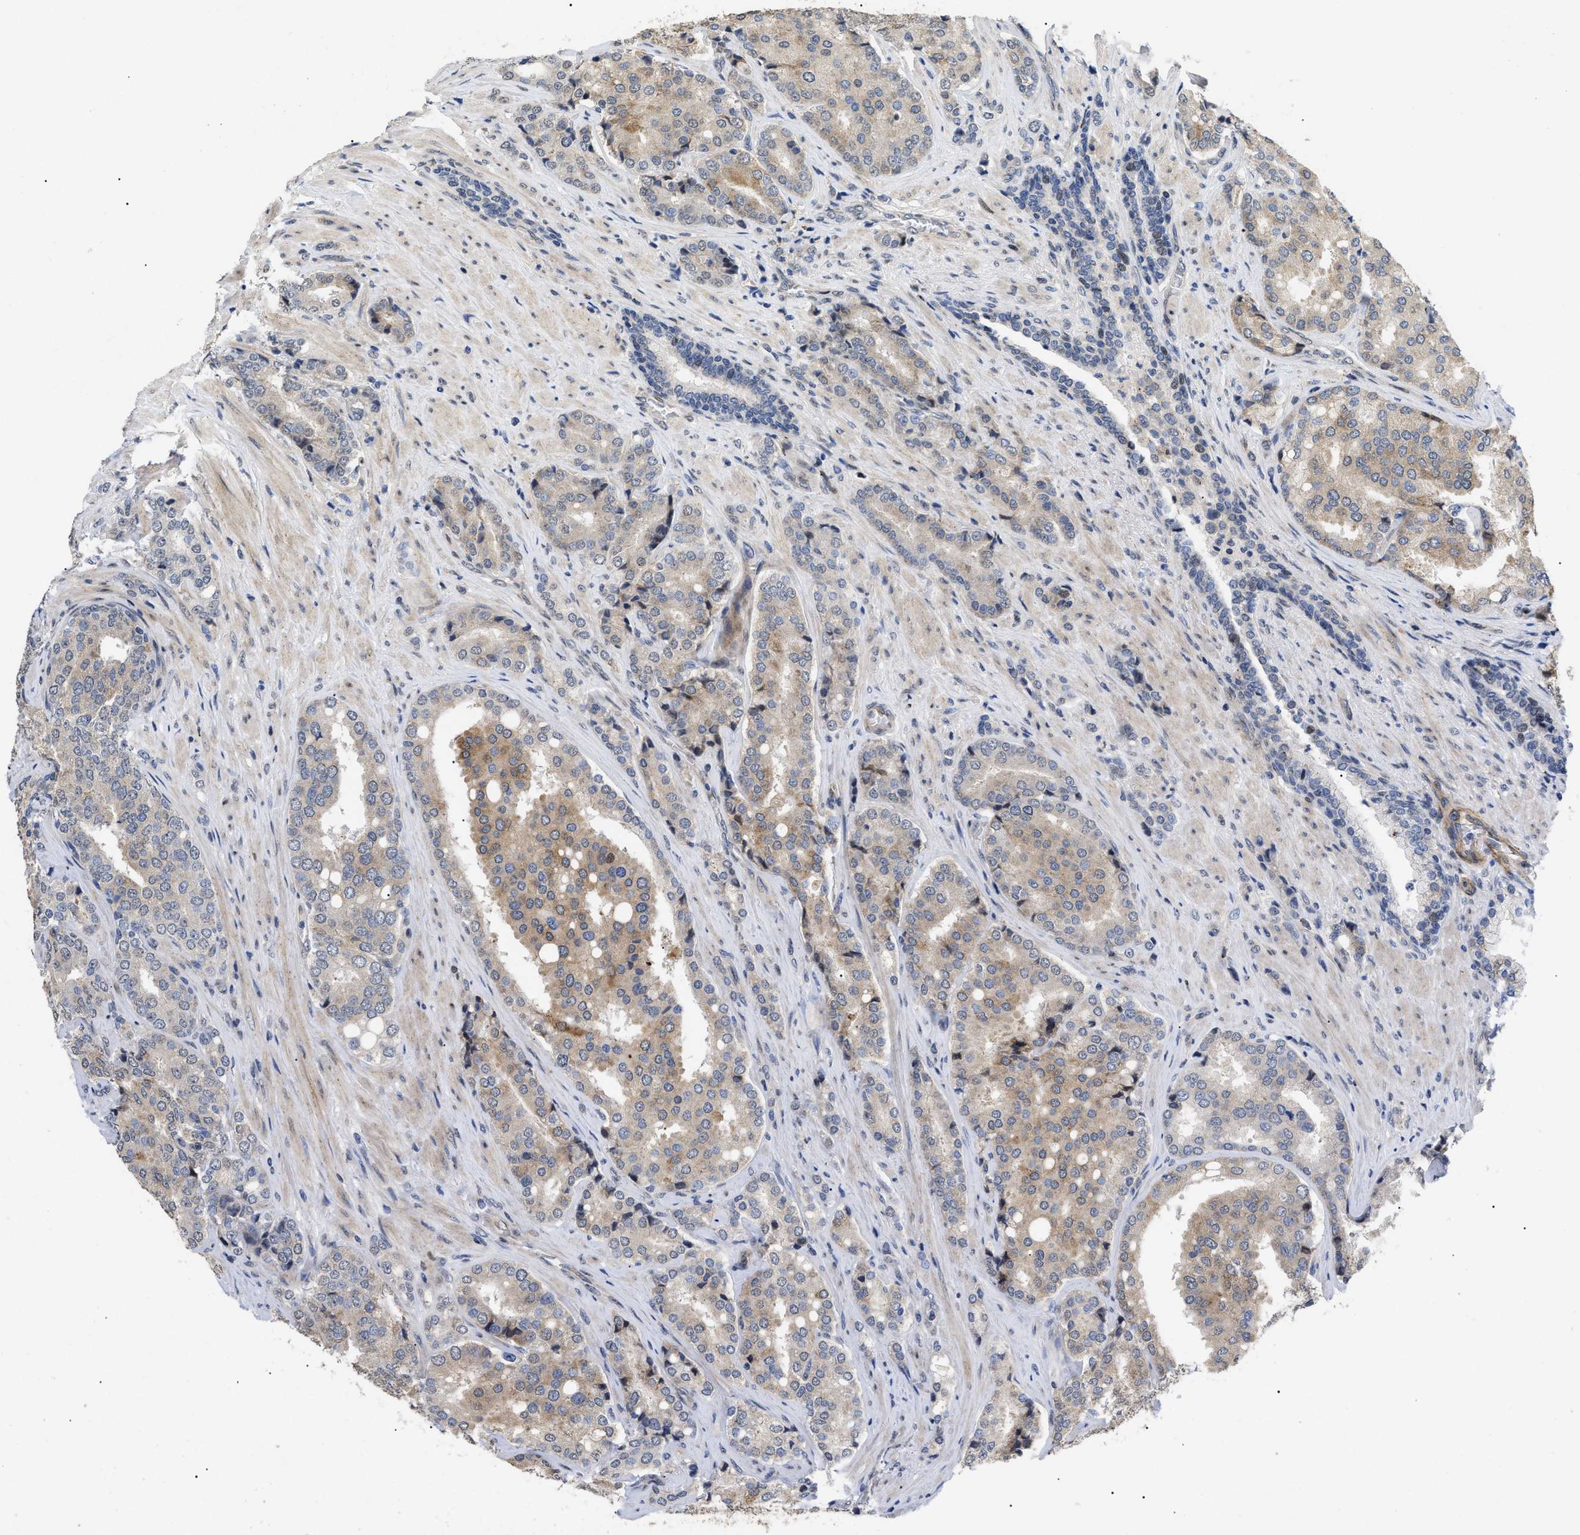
{"staining": {"intensity": "weak", "quantity": ">75%", "location": "cytoplasmic/membranous"}, "tissue": "prostate cancer", "cell_type": "Tumor cells", "image_type": "cancer", "snomed": [{"axis": "morphology", "description": "Adenocarcinoma, High grade"}, {"axis": "topography", "description": "Prostate"}], "caption": "The micrograph demonstrates immunohistochemical staining of high-grade adenocarcinoma (prostate). There is weak cytoplasmic/membranous positivity is identified in approximately >75% of tumor cells.", "gene": "SFXN5", "patient": {"sex": "male", "age": 50}}